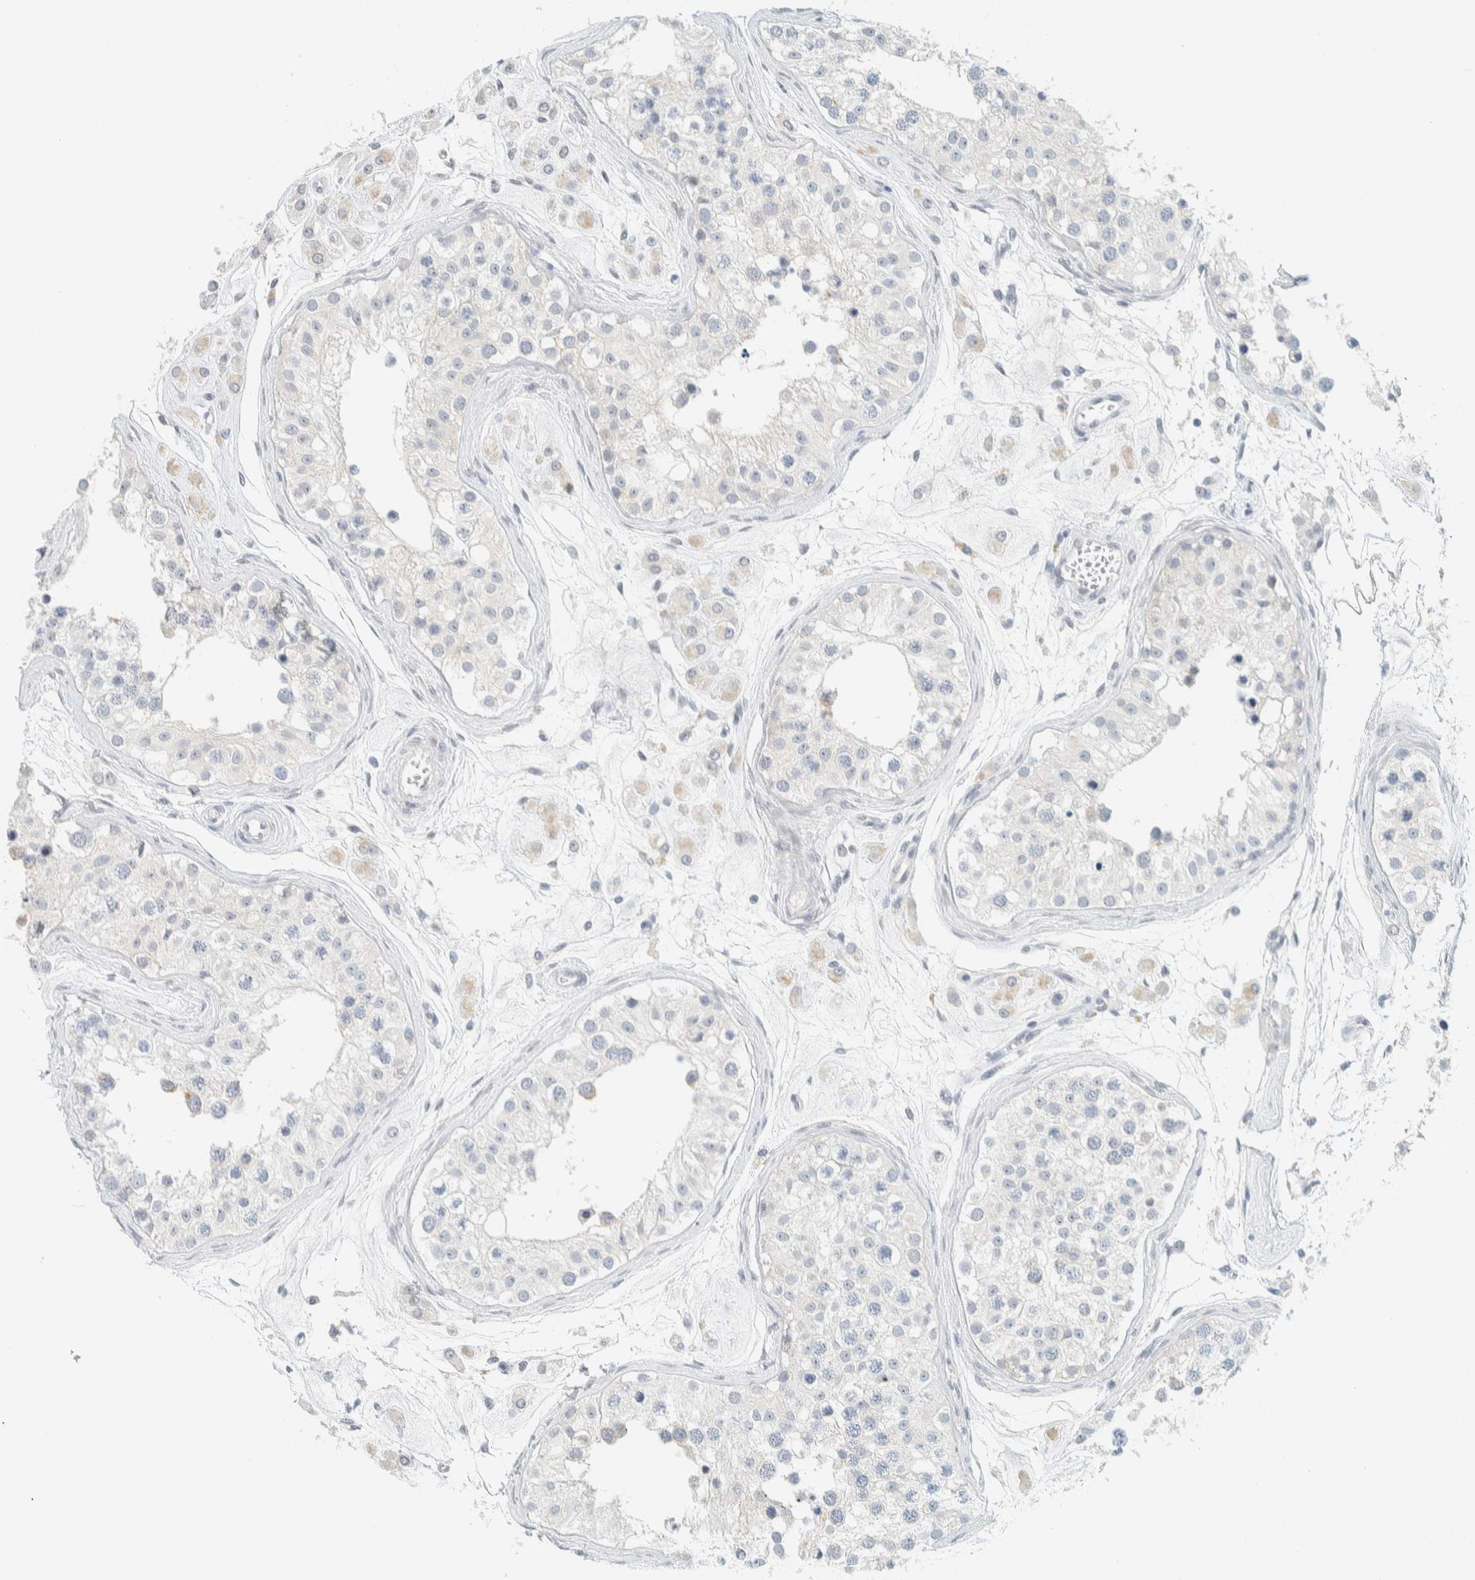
{"staining": {"intensity": "negative", "quantity": "none", "location": "none"}, "tissue": "testis", "cell_type": "Cells in seminiferous ducts", "image_type": "normal", "snomed": [{"axis": "morphology", "description": "Normal tissue, NOS"}, {"axis": "morphology", "description": "Adenocarcinoma, metastatic, NOS"}, {"axis": "topography", "description": "Testis"}], "caption": "The image shows no significant expression in cells in seminiferous ducts of testis.", "gene": "C1QTNF12", "patient": {"sex": "male", "age": 26}}